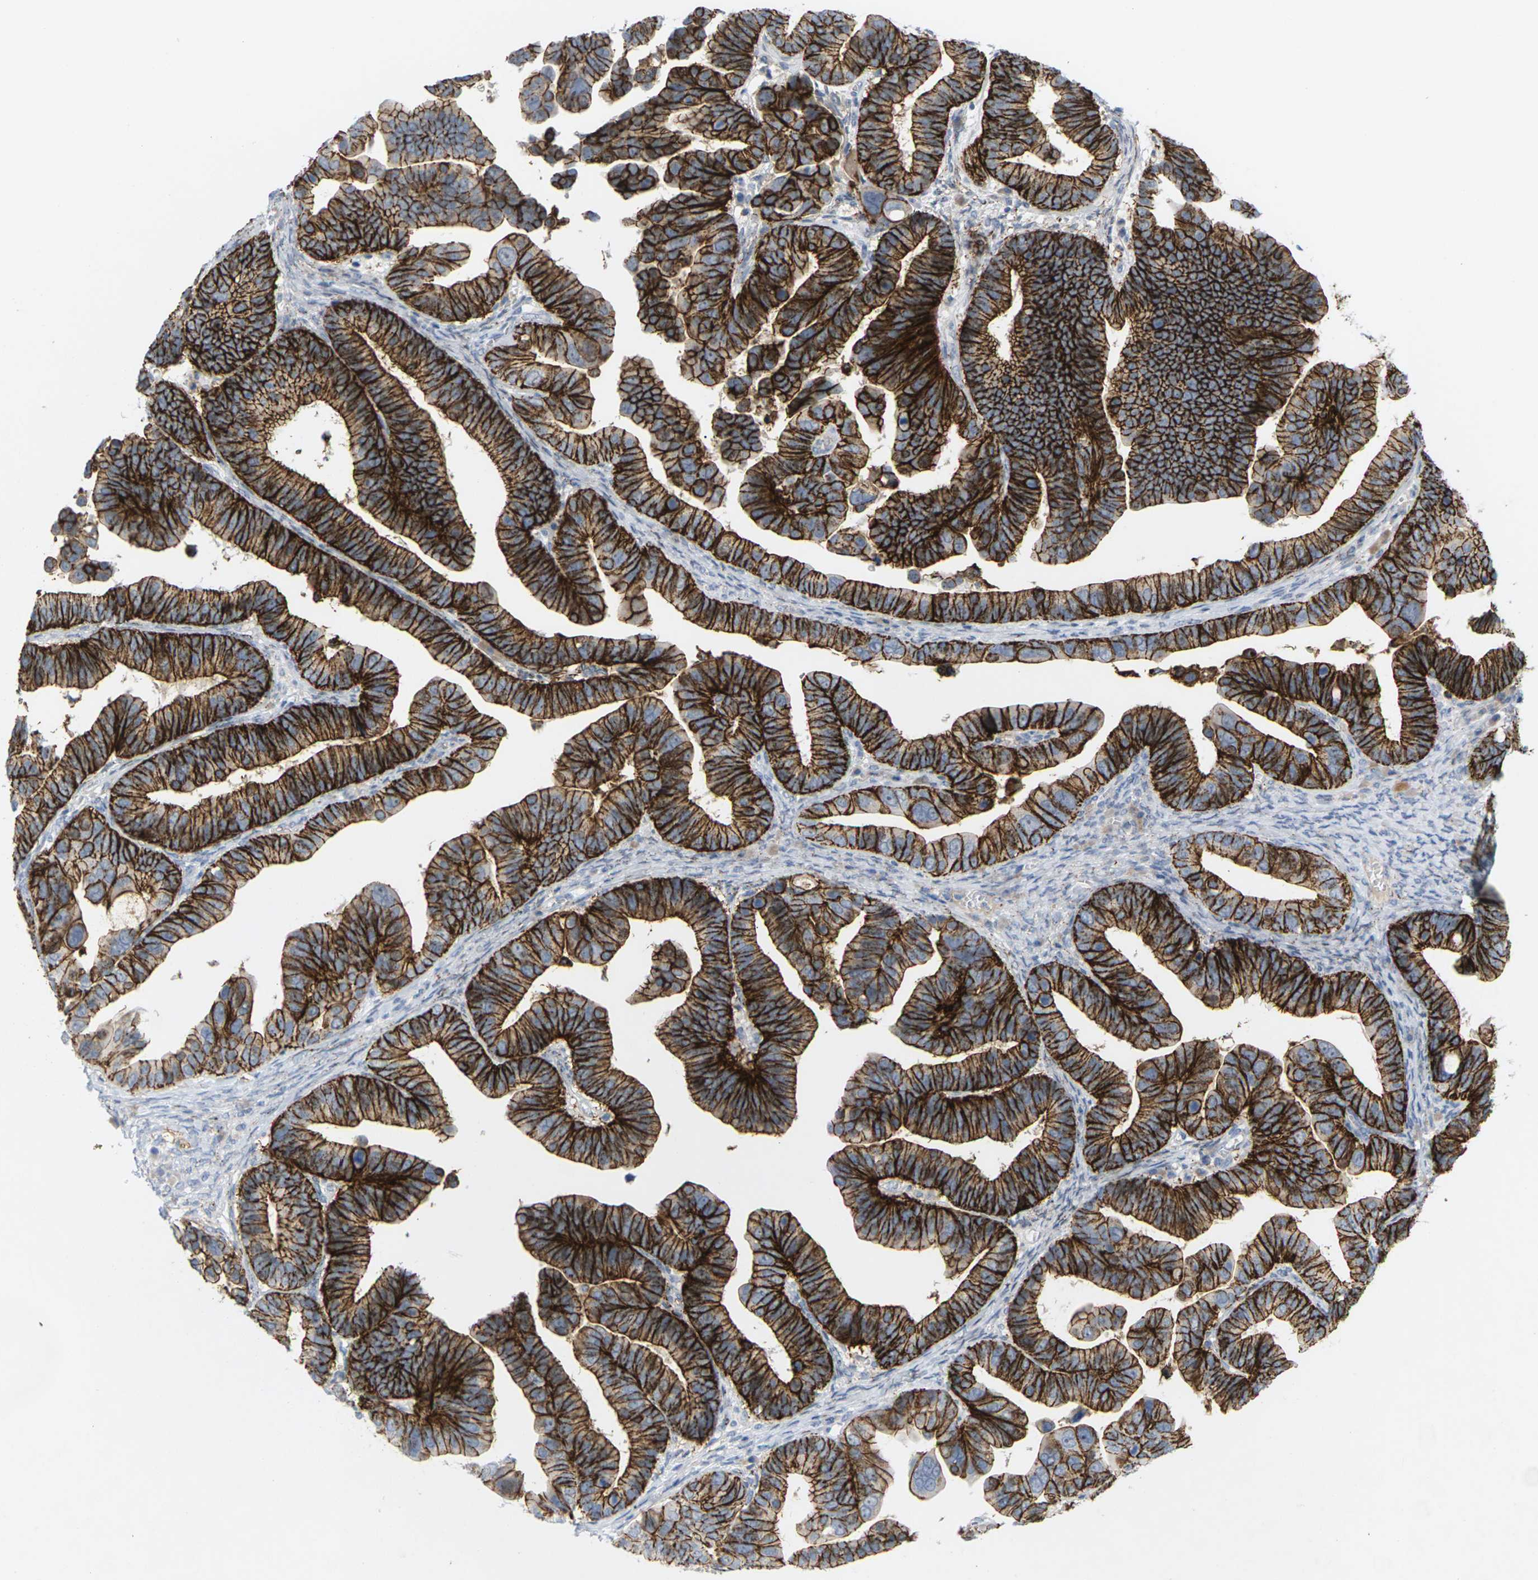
{"staining": {"intensity": "strong", "quantity": ">75%", "location": "cytoplasmic/membranous"}, "tissue": "ovarian cancer", "cell_type": "Tumor cells", "image_type": "cancer", "snomed": [{"axis": "morphology", "description": "Cystadenocarcinoma, serous, NOS"}, {"axis": "topography", "description": "Ovary"}], "caption": "Brown immunohistochemical staining in human ovarian cancer shows strong cytoplasmic/membranous expression in approximately >75% of tumor cells.", "gene": "CLDN3", "patient": {"sex": "female", "age": 56}}